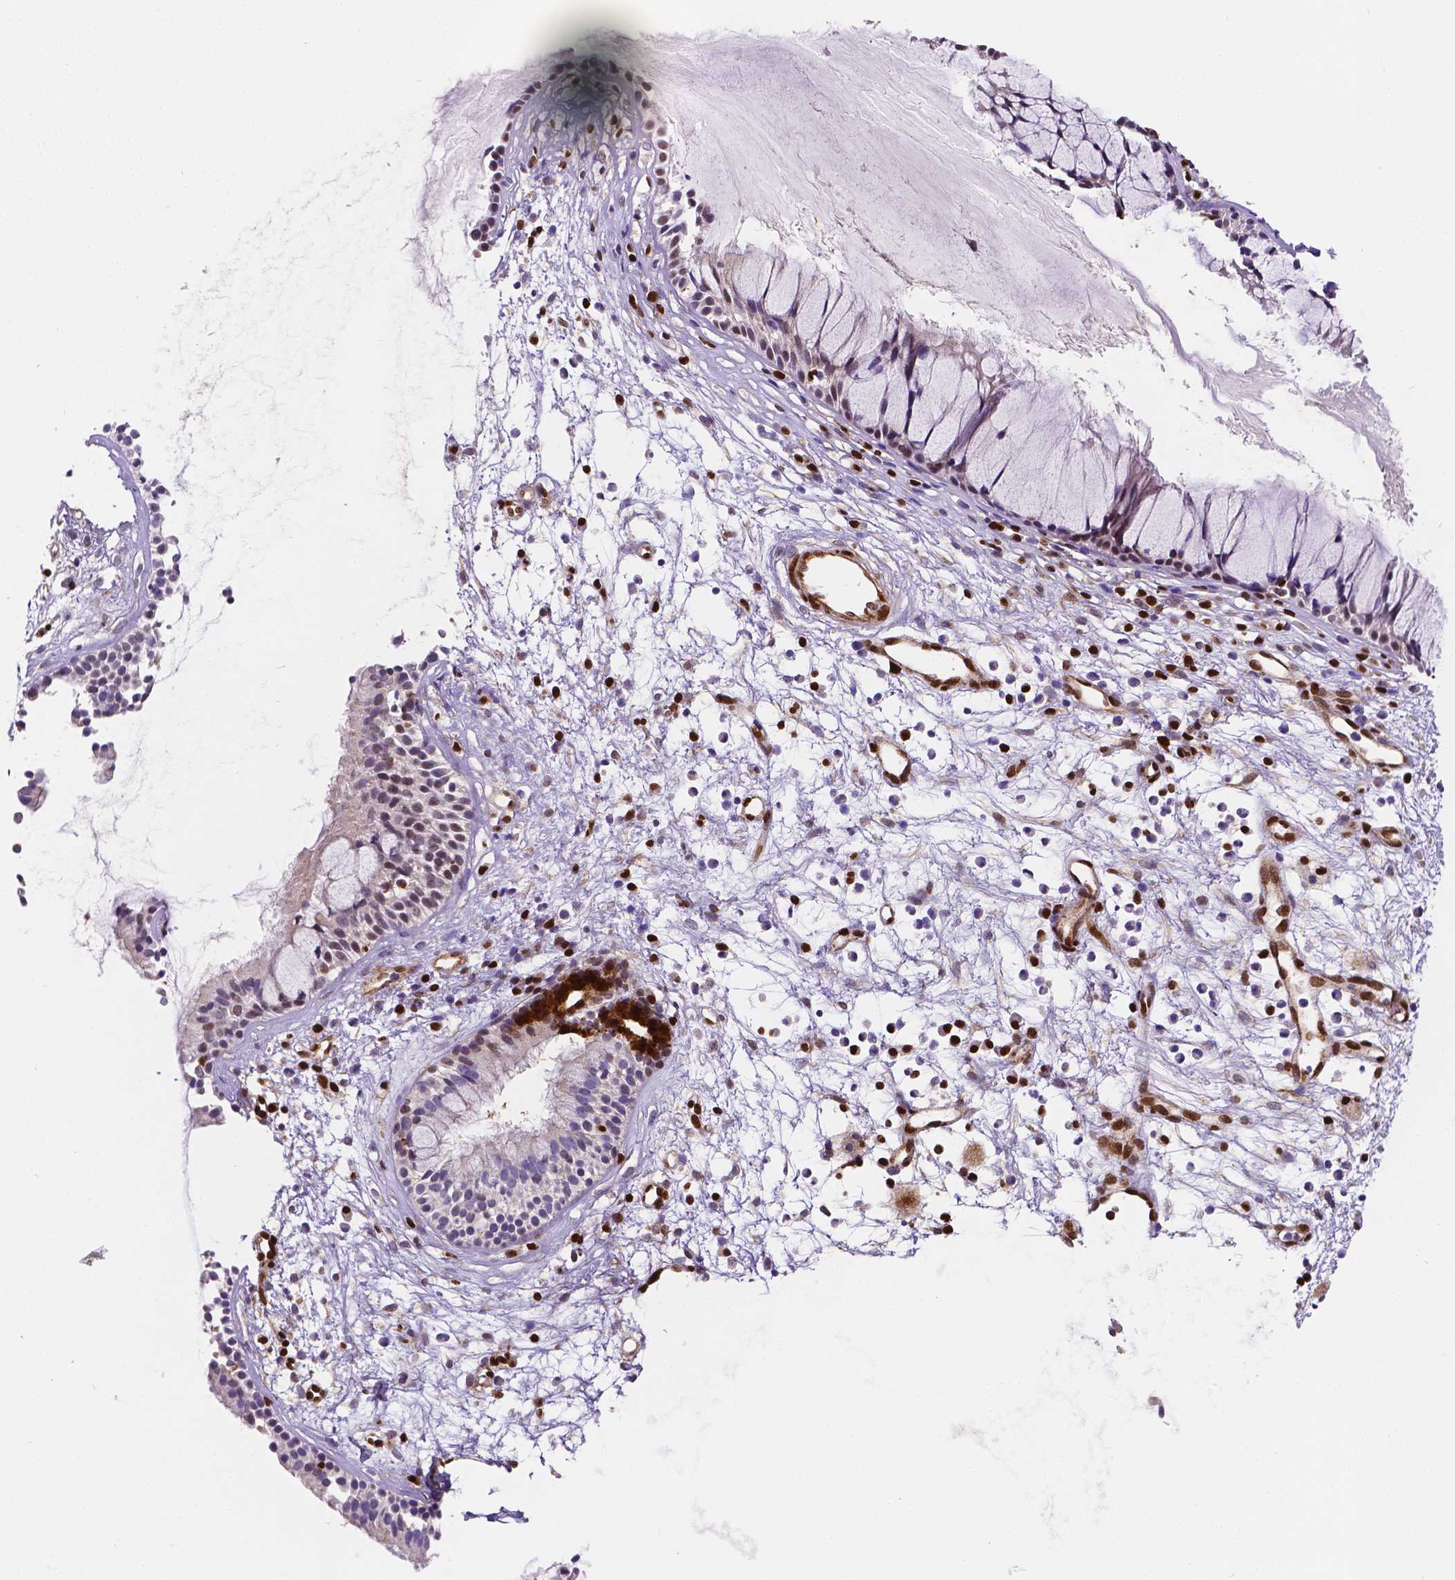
{"staining": {"intensity": "negative", "quantity": "none", "location": "none"}, "tissue": "nasopharynx", "cell_type": "Respiratory epithelial cells", "image_type": "normal", "snomed": [{"axis": "morphology", "description": "Normal tissue, NOS"}, {"axis": "topography", "description": "Nasopharynx"}], "caption": "IHC image of benign nasopharynx: nasopharynx stained with DAB demonstrates no significant protein expression in respiratory epithelial cells.", "gene": "MEF2C", "patient": {"sex": "male", "age": 77}}